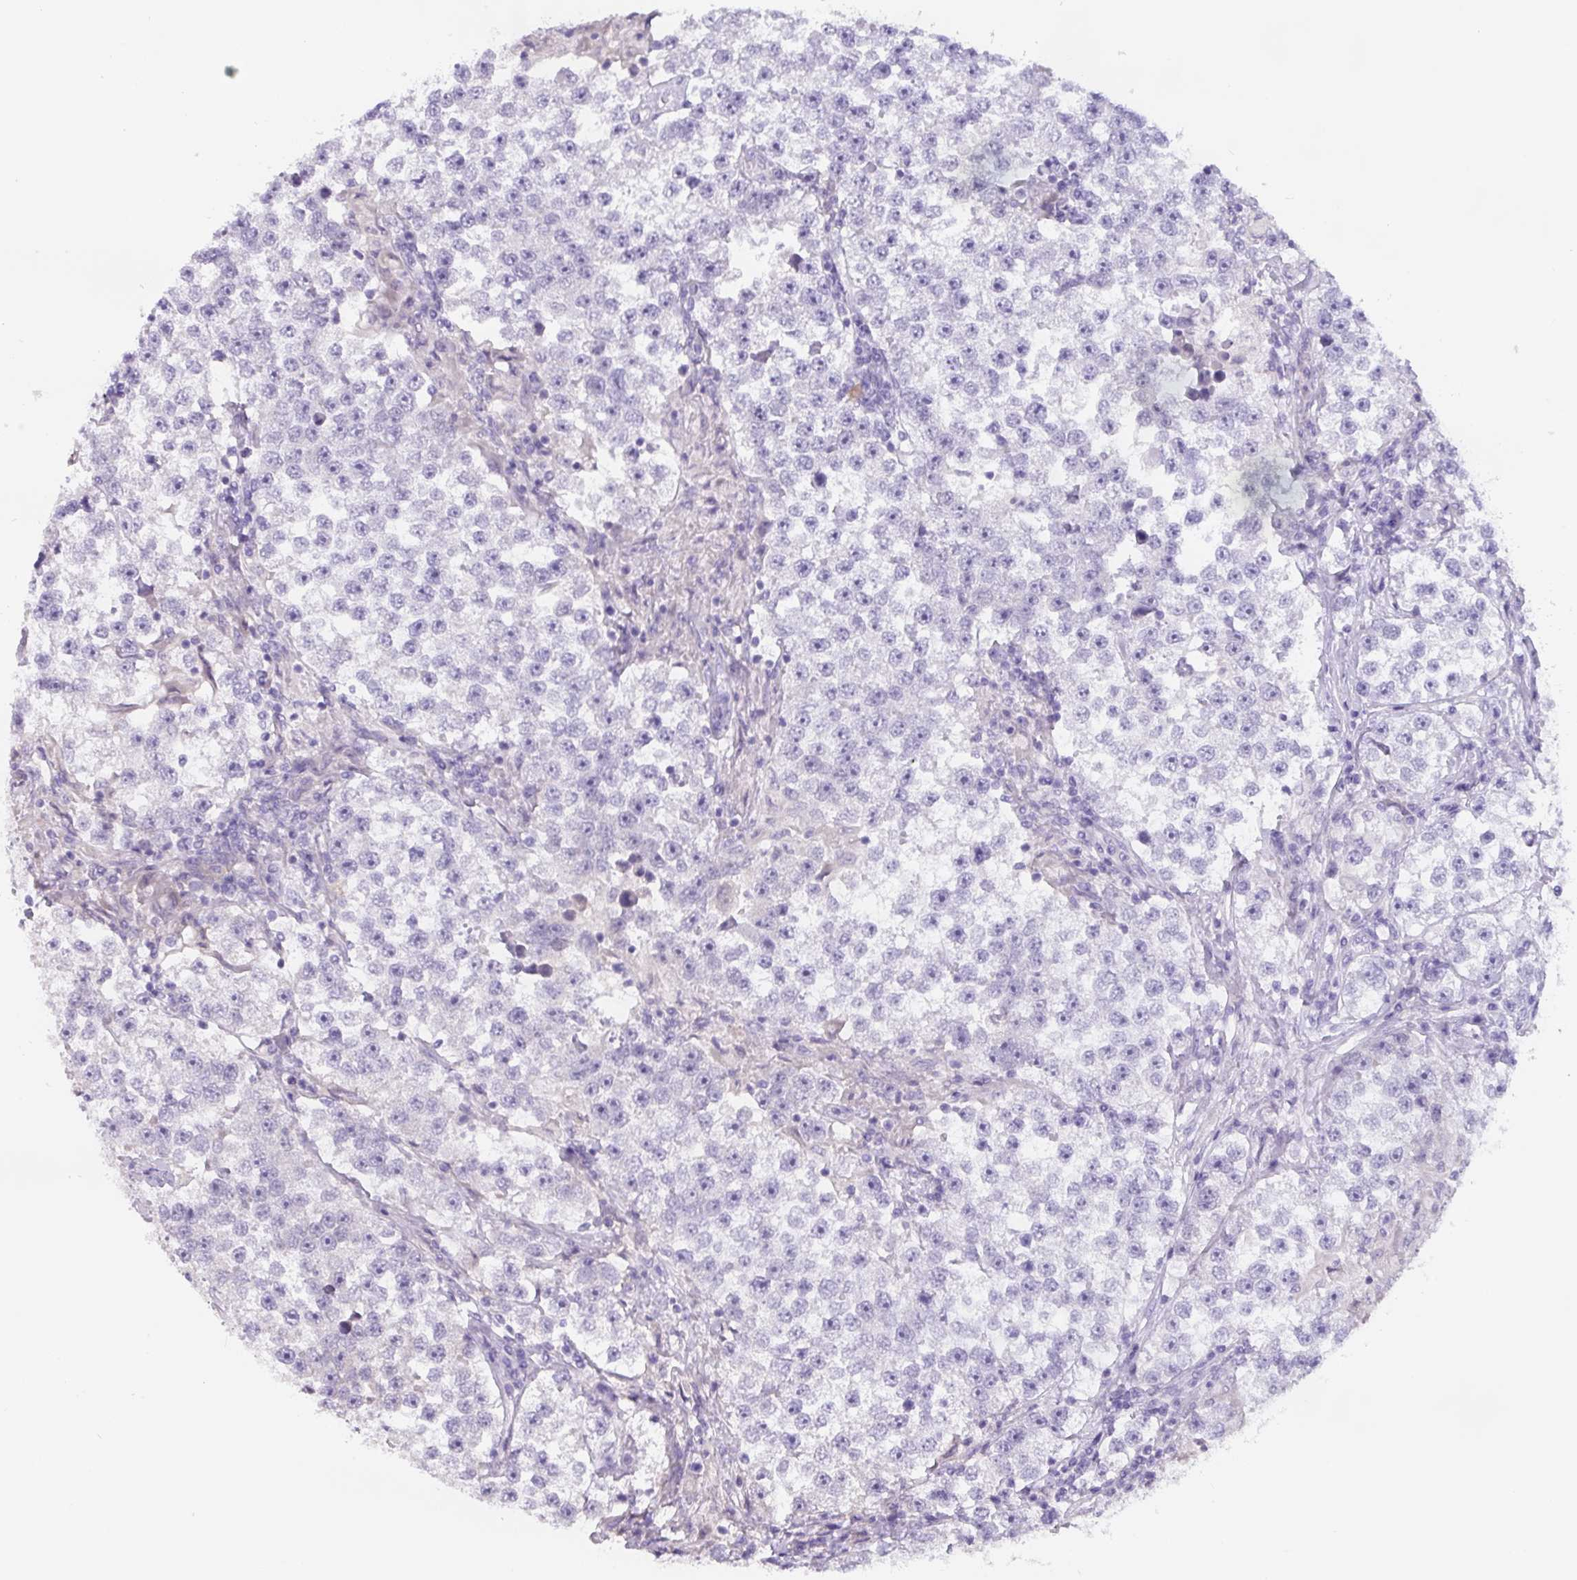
{"staining": {"intensity": "negative", "quantity": "none", "location": "none"}, "tissue": "testis cancer", "cell_type": "Tumor cells", "image_type": "cancer", "snomed": [{"axis": "morphology", "description": "Seminoma, NOS"}, {"axis": "topography", "description": "Testis"}], "caption": "Immunohistochemistry of human testis cancer displays no positivity in tumor cells.", "gene": "FZD5", "patient": {"sex": "male", "age": 46}}